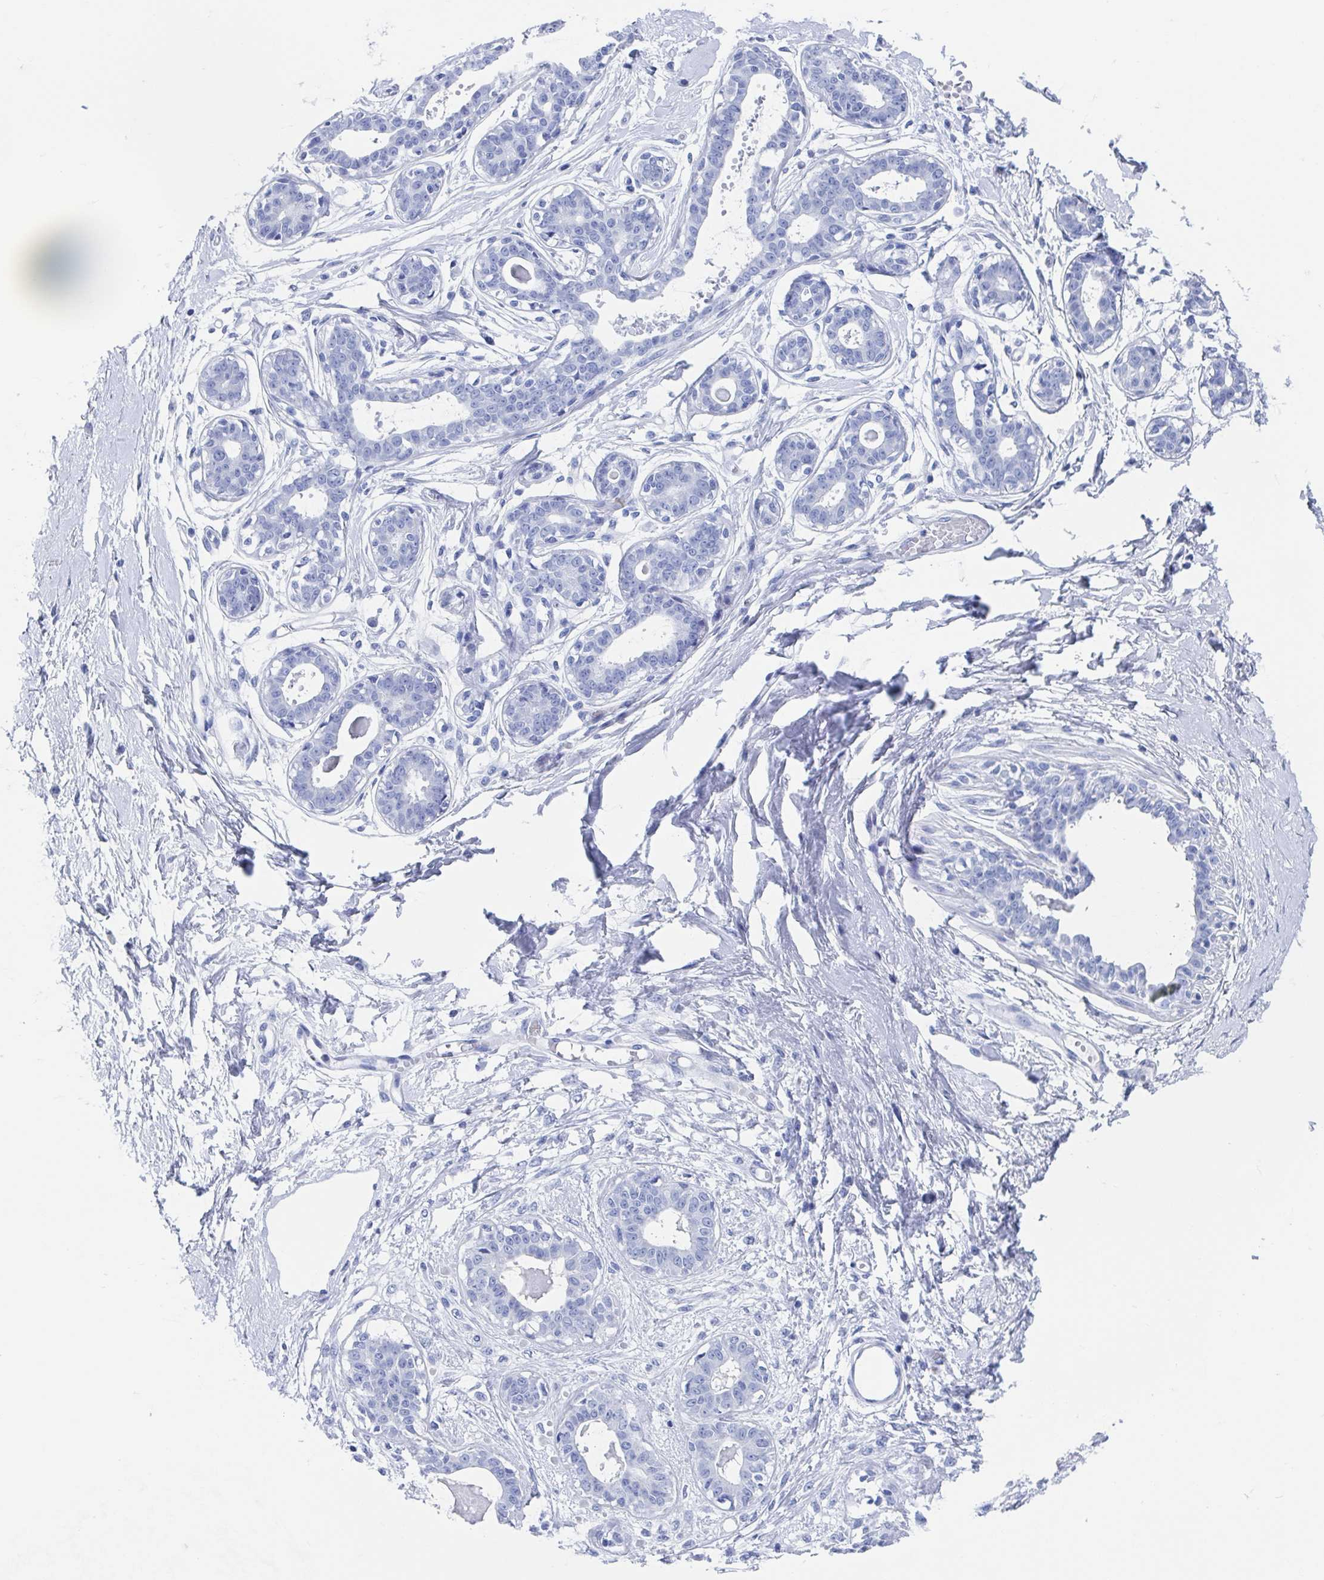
{"staining": {"intensity": "negative", "quantity": "none", "location": "none"}, "tissue": "breast", "cell_type": "Adipocytes", "image_type": "normal", "snomed": [{"axis": "morphology", "description": "Normal tissue, NOS"}, {"axis": "topography", "description": "Breast"}], "caption": "Adipocytes show no significant protein positivity in normal breast. The staining was performed using DAB (3,3'-diaminobenzidine) to visualize the protein expression in brown, while the nuclei were stained in blue with hematoxylin (Magnification: 20x).", "gene": "C10orf53", "patient": {"sex": "female", "age": 45}}